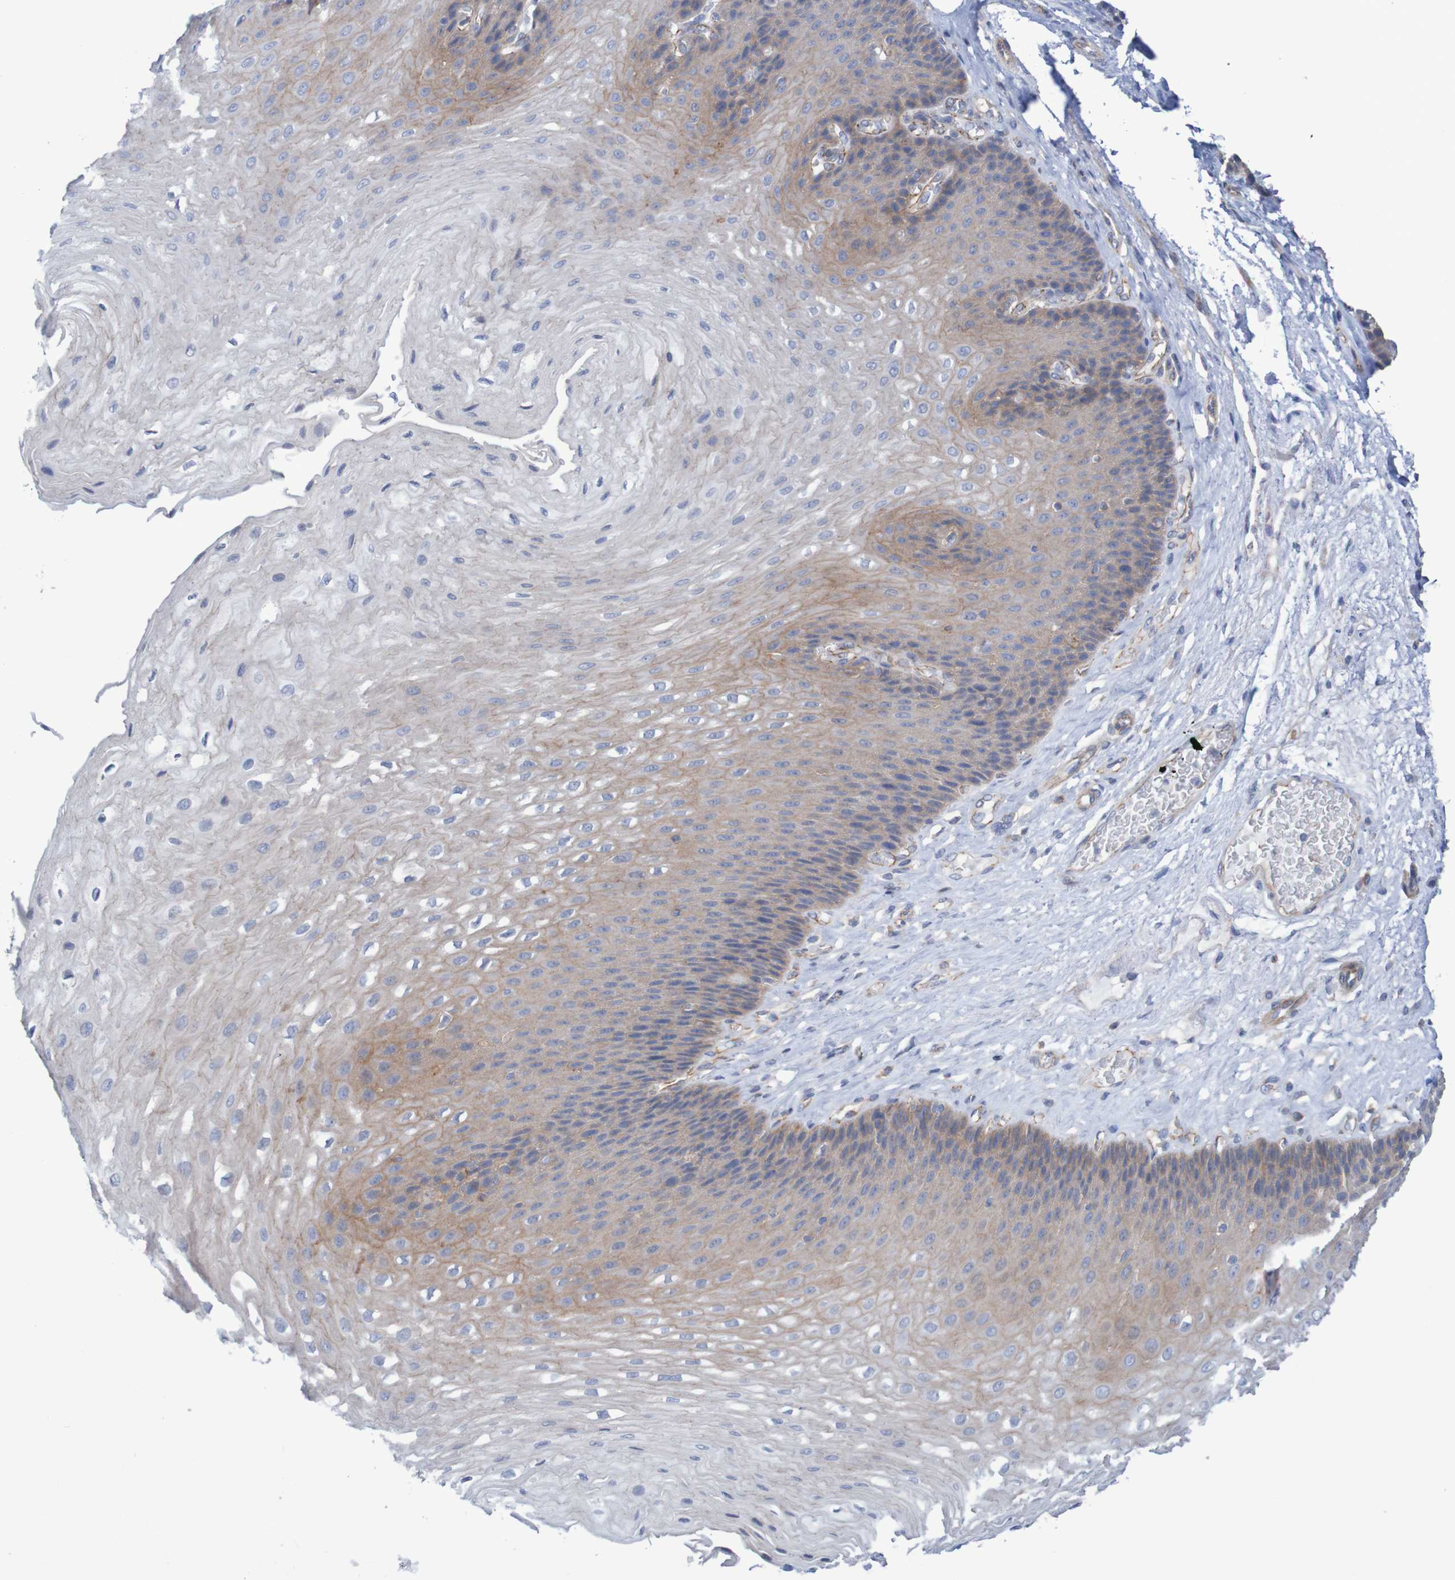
{"staining": {"intensity": "weak", "quantity": "25%-75%", "location": "cytoplasmic/membranous"}, "tissue": "esophagus", "cell_type": "Squamous epithelial cells", "image_type": "normal", "snomed": [{"axis": "morphology", "description": "Normal tissue, NOS"}, {"axis": "topography", "description": "Esophagus"}], "caption": "Squamous epithelial cells exhibit low levels of weak cytoplasmic/membranous positivity in about 25%-75% of cells in benign human esophagus. (Brightfield microscopy of DAB IHC at high magnification).", "gene": "NECTIN2", "patient": {"sex": "female", "age": 72}}